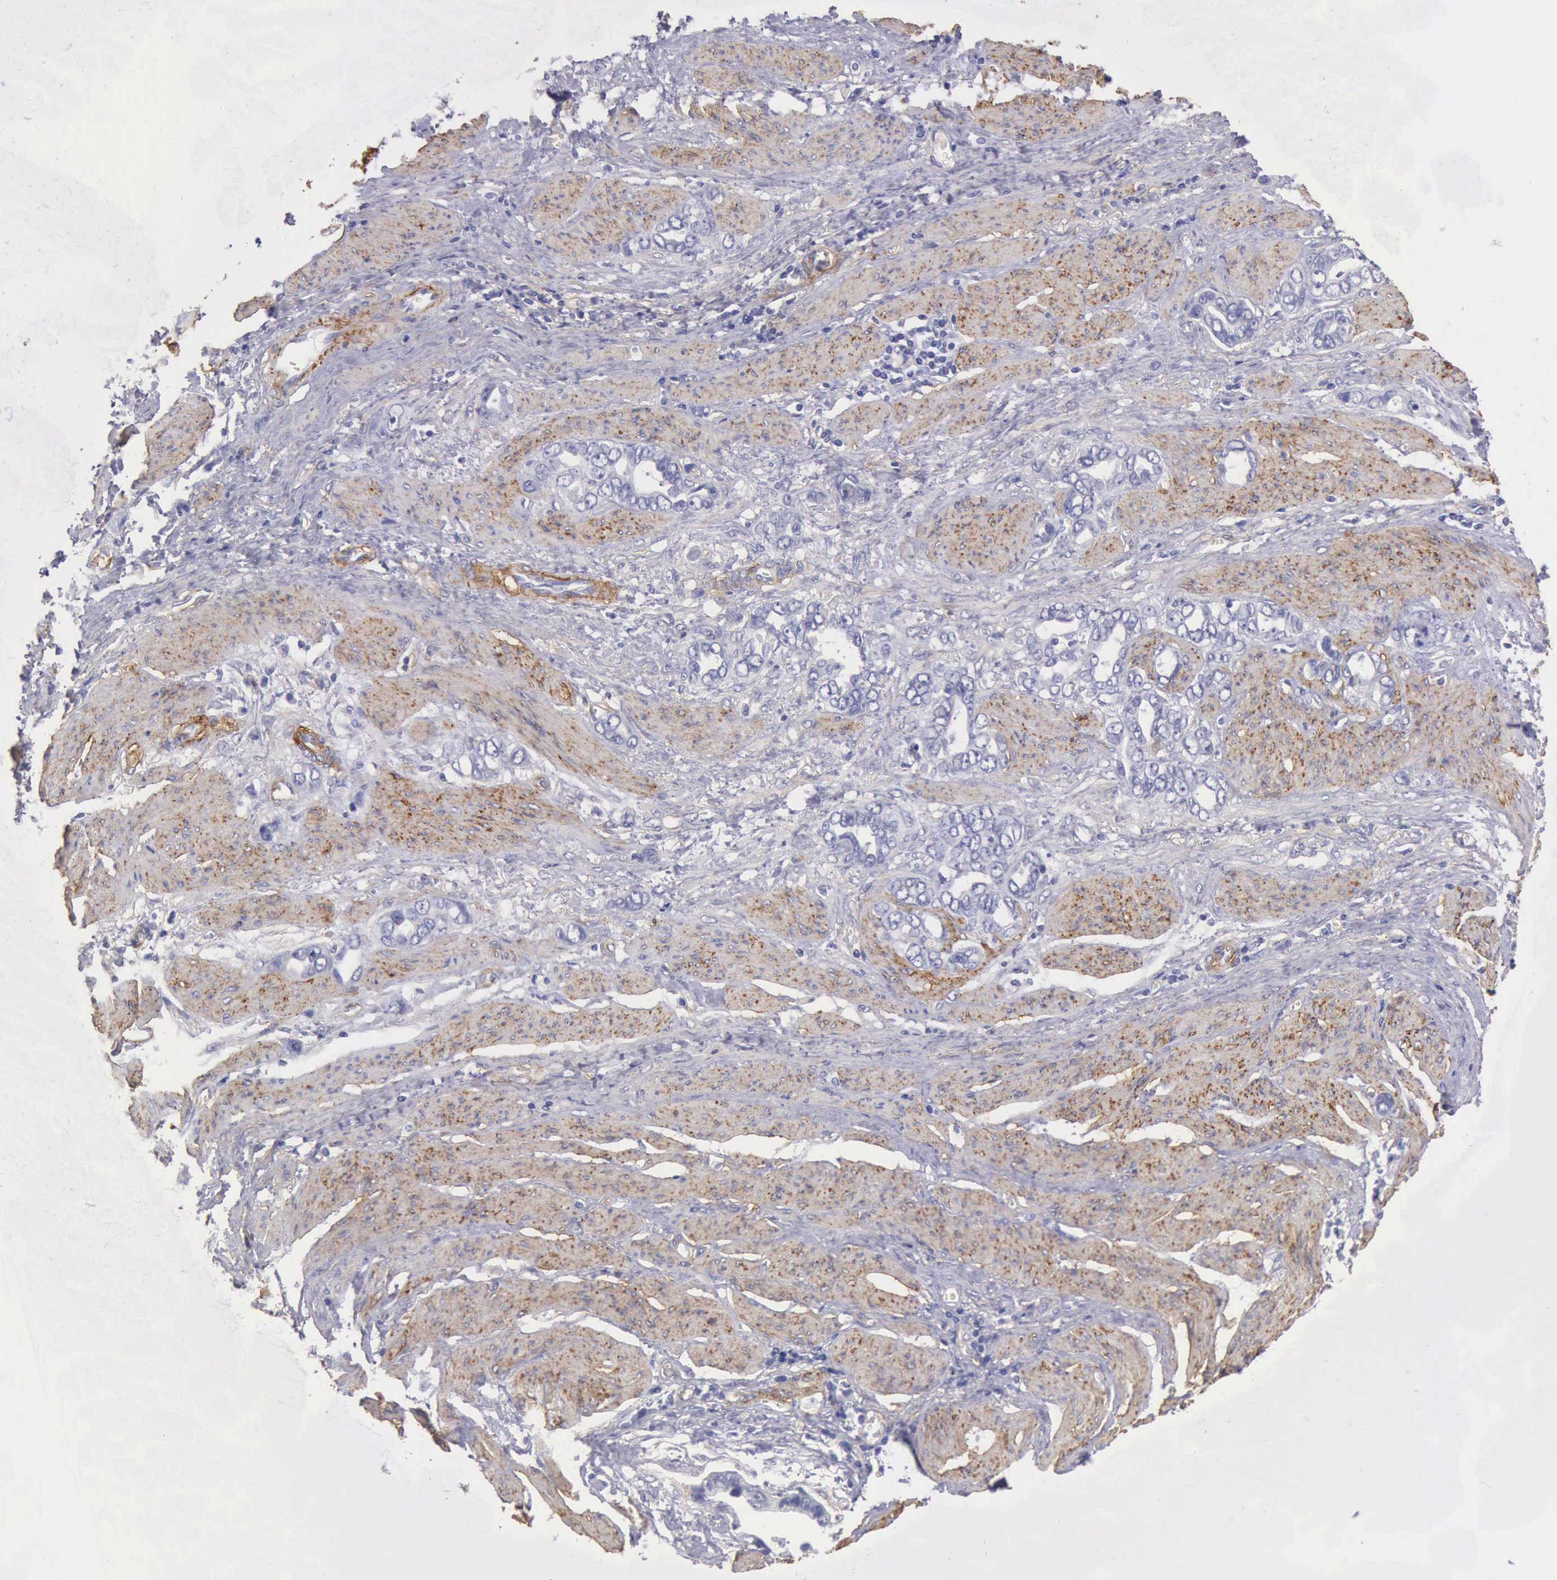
{"staining": {"intensity": "negative", "quantity": "none", "location": "none"}, "tissue": "stomach cancer", "cell_type": "Tumor cells", "image_type": "cancer", "snomed": [{"axis": "morphology", "description": "Adenocarcinoma, NOS"}, {"axis": "topography", "description": "Stomach"}], "caption": "There is no significant expression in tumor cells of adenocarcinoma (stomach).", "gene": "AOC3", "patient": {"sex": "male", "age": 78}}